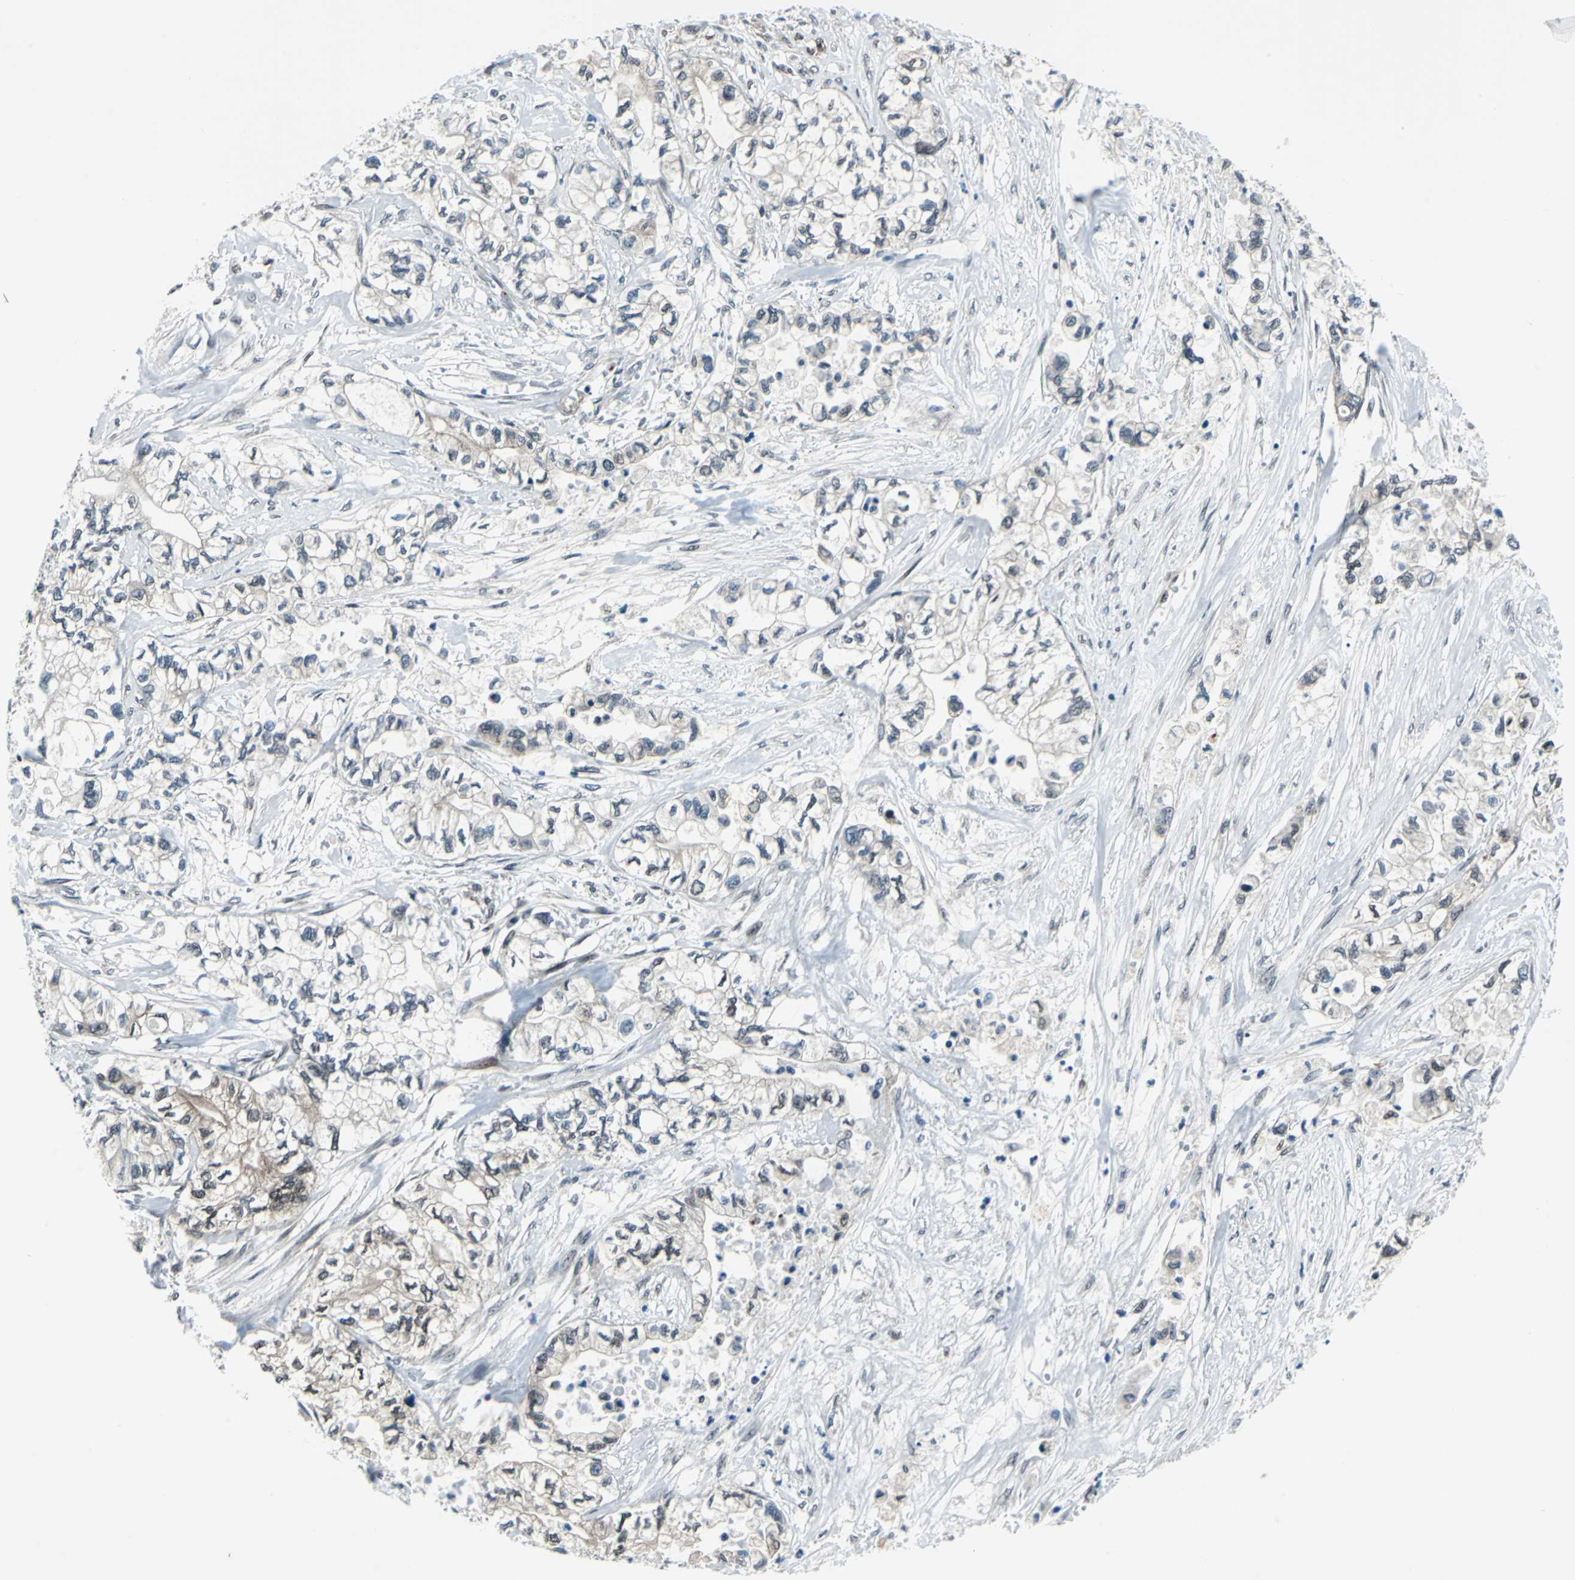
{"staining": {"intensity": "moderate", "quantity": ">75%", "location": "cytoplasmic/membranous,nuclear"}, "tissue": "pancreatic cancer", "cell_type": "Tumor cells", "image_type": "cancer", "snomed": [{"axis": "morphology", "description": "Adenocarcinoma, NOS"}, {"axis": "topography", "description": "Pancreas"}], "caption": "IHC of pancreatic cancer (adenocarcinoma) displays medium levels of moderate cytoplasmic/membranous and nuclear expression in about >75% of tumor cells. (Brightfield microscopy of DAB IHC at high magnification).", "gene": "POLR3K", "patient": {"sex": "male", "age": 79}}